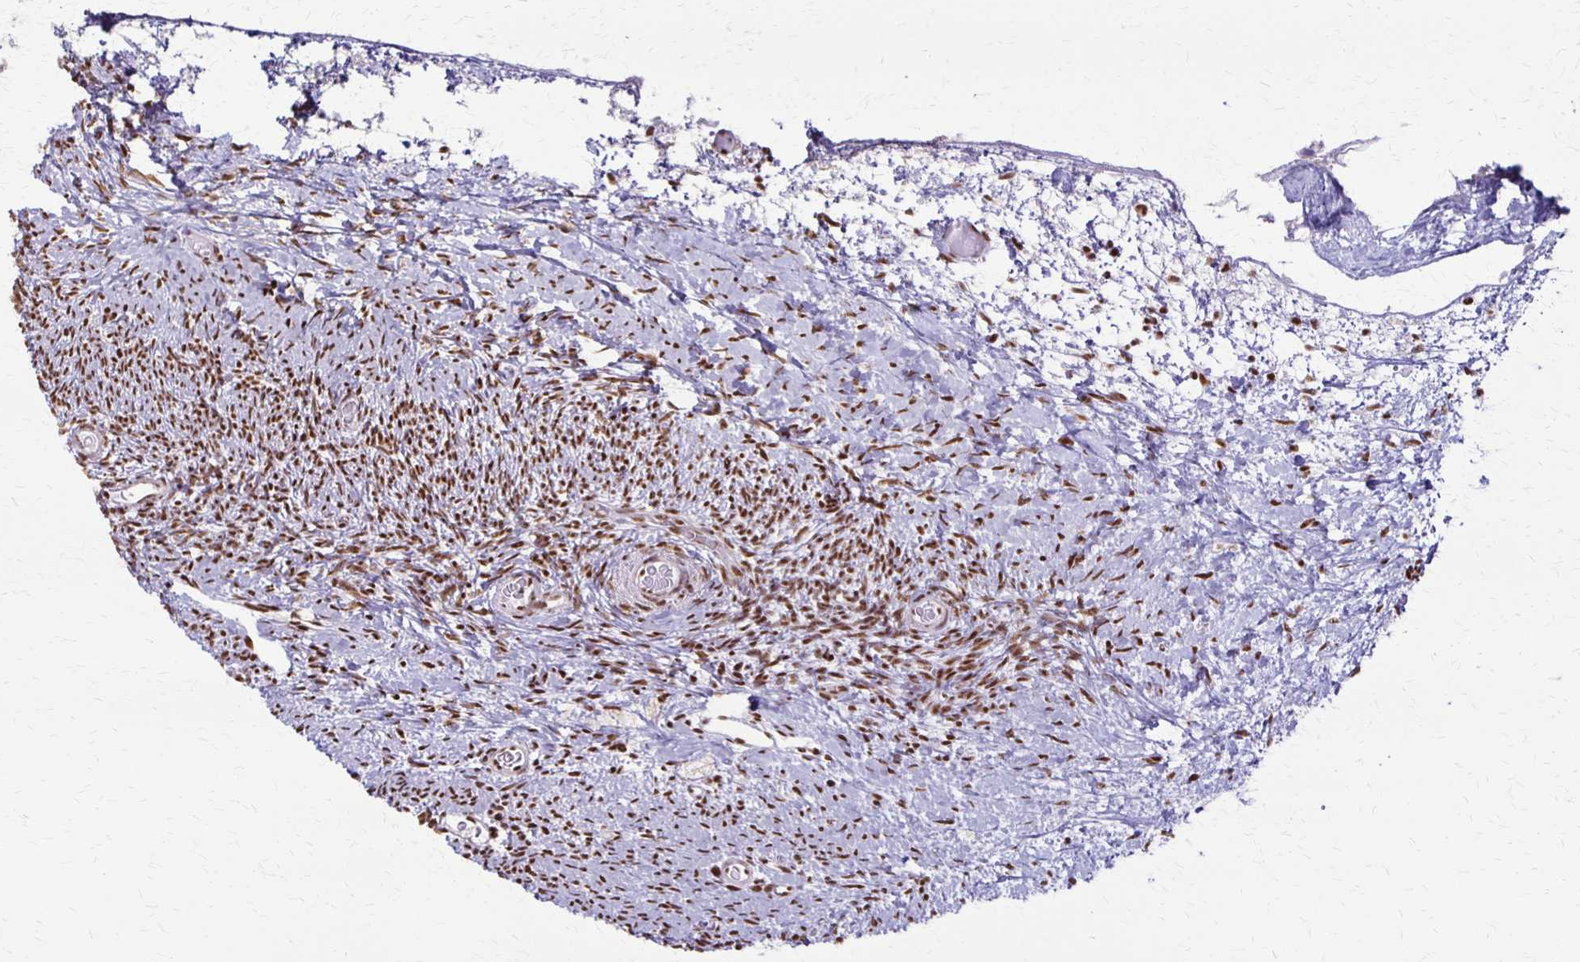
{"staining": {"intensity": "strong", "quantity": ">75%", "location": "nuclear"}, "tissue": "ovary", "cell_type": "Ovarian stroma cells", "image_type": "normal", "snomed": [{"axis": "morphology", "description": "Normal tissue, NOS"}, {"axis": "topography", "description": "Ovary"}], "caption": "Strong nuclear positivity for a protein is seen in about >75% of ovarian stroma cells of benign ovary using immunohistochemistry (IHC).", "gene": "XRCC6", "patient": {"sex": "female", "age": 39}}